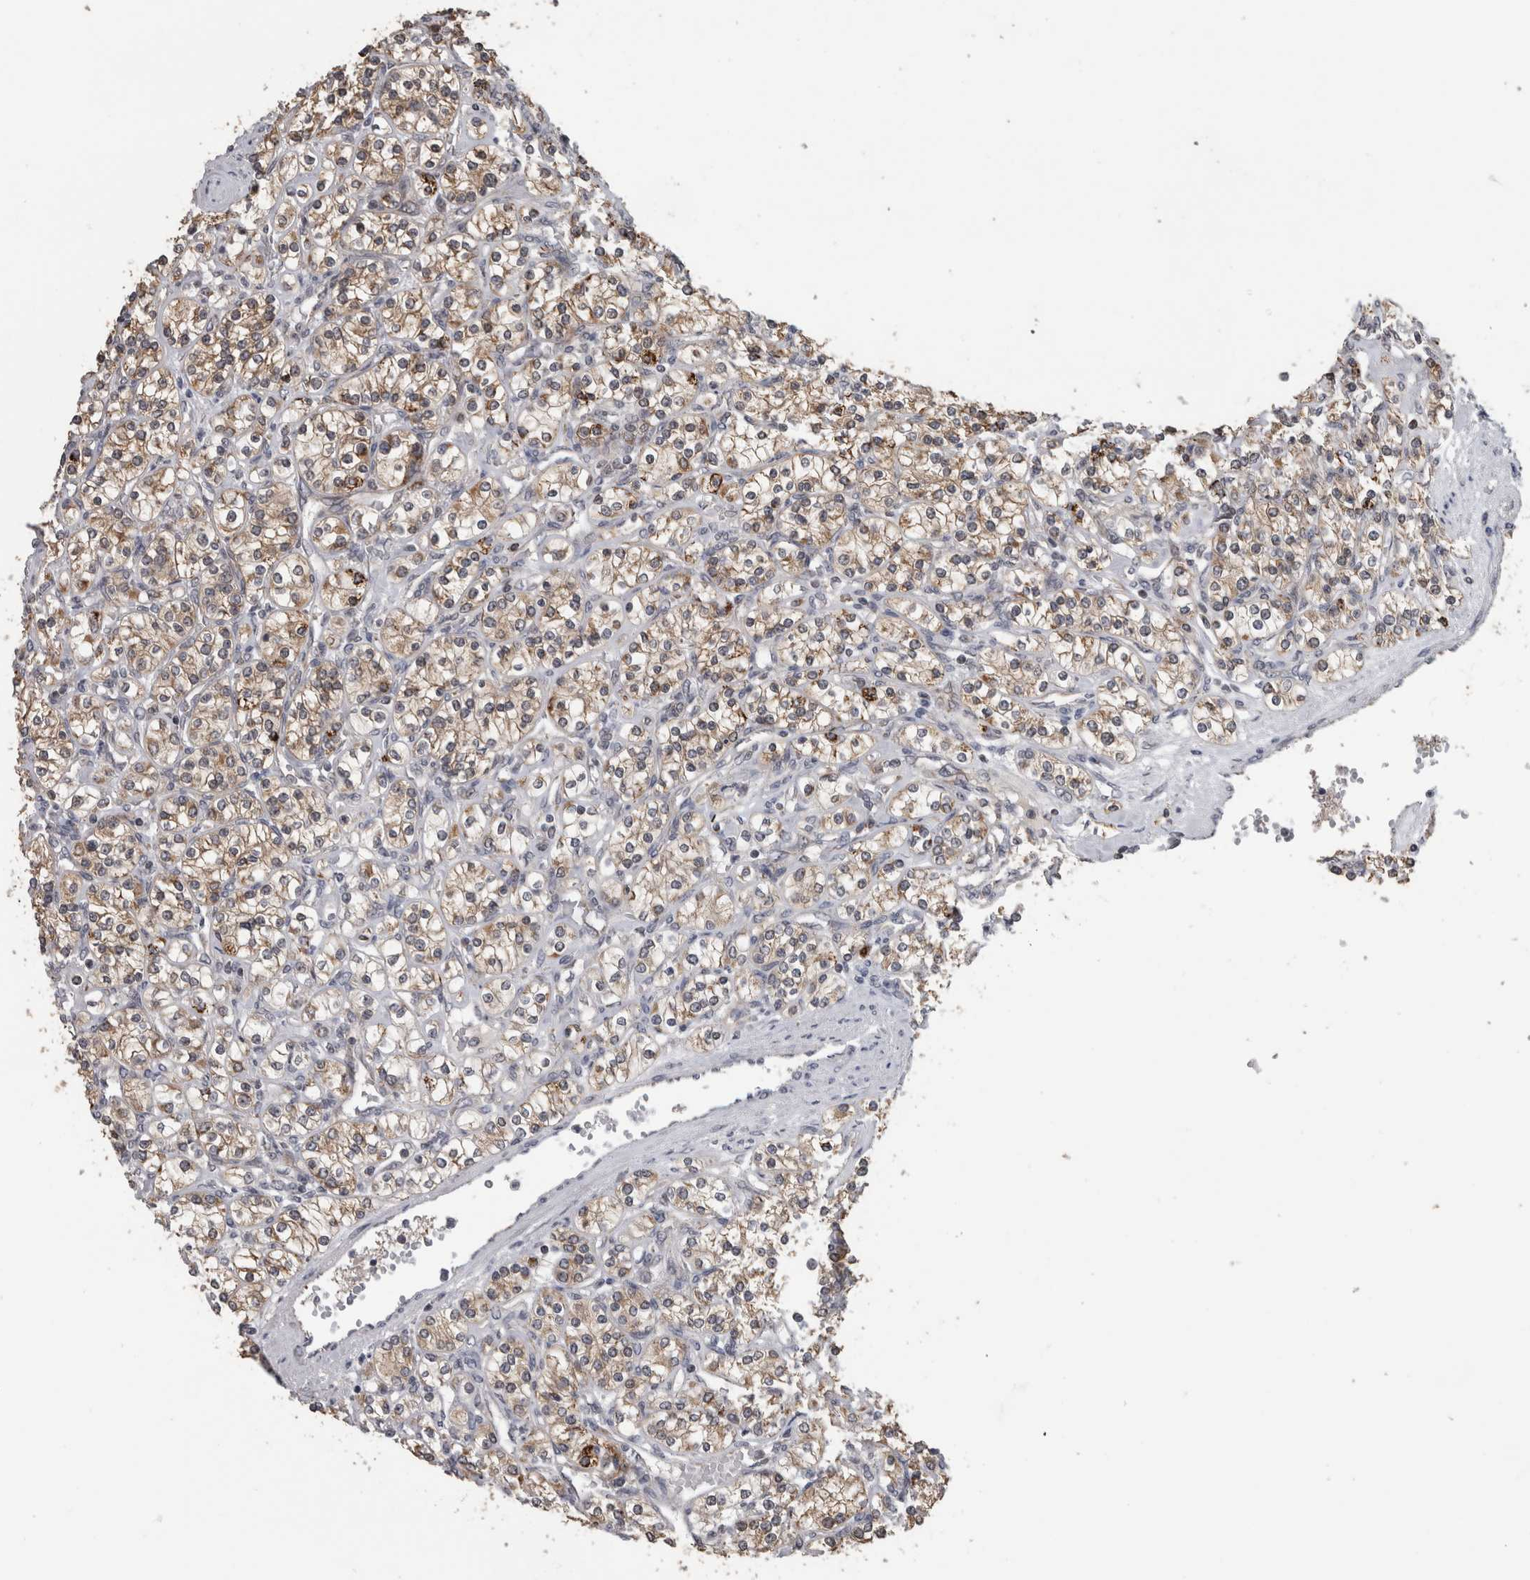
{"staining": {"intensity": "weak", "quantity": ">75%", "location": "cytoplasmic/membranous"}, "tissue": "renal cancer", "cell_type": "Tumor cells", "image_type": "cancer", "snomed": [{"axis": "morphology", "description": "Adenocarcinoma, NOS"}, {"axis": "topography", "description": "Kidney"}], "caption": "IHC (DAB) staining of human renal cancer (adenocarcinoma) exhibits weak cytoplasmic/membranous protein expression in about >75% of tumor cells. (DAB (3,3'-diaminobenzidine) IHC with brightfield microscopy, high magnification).", "gene": "OR2K2", "patient": {"sex": "male", "age": 77}}